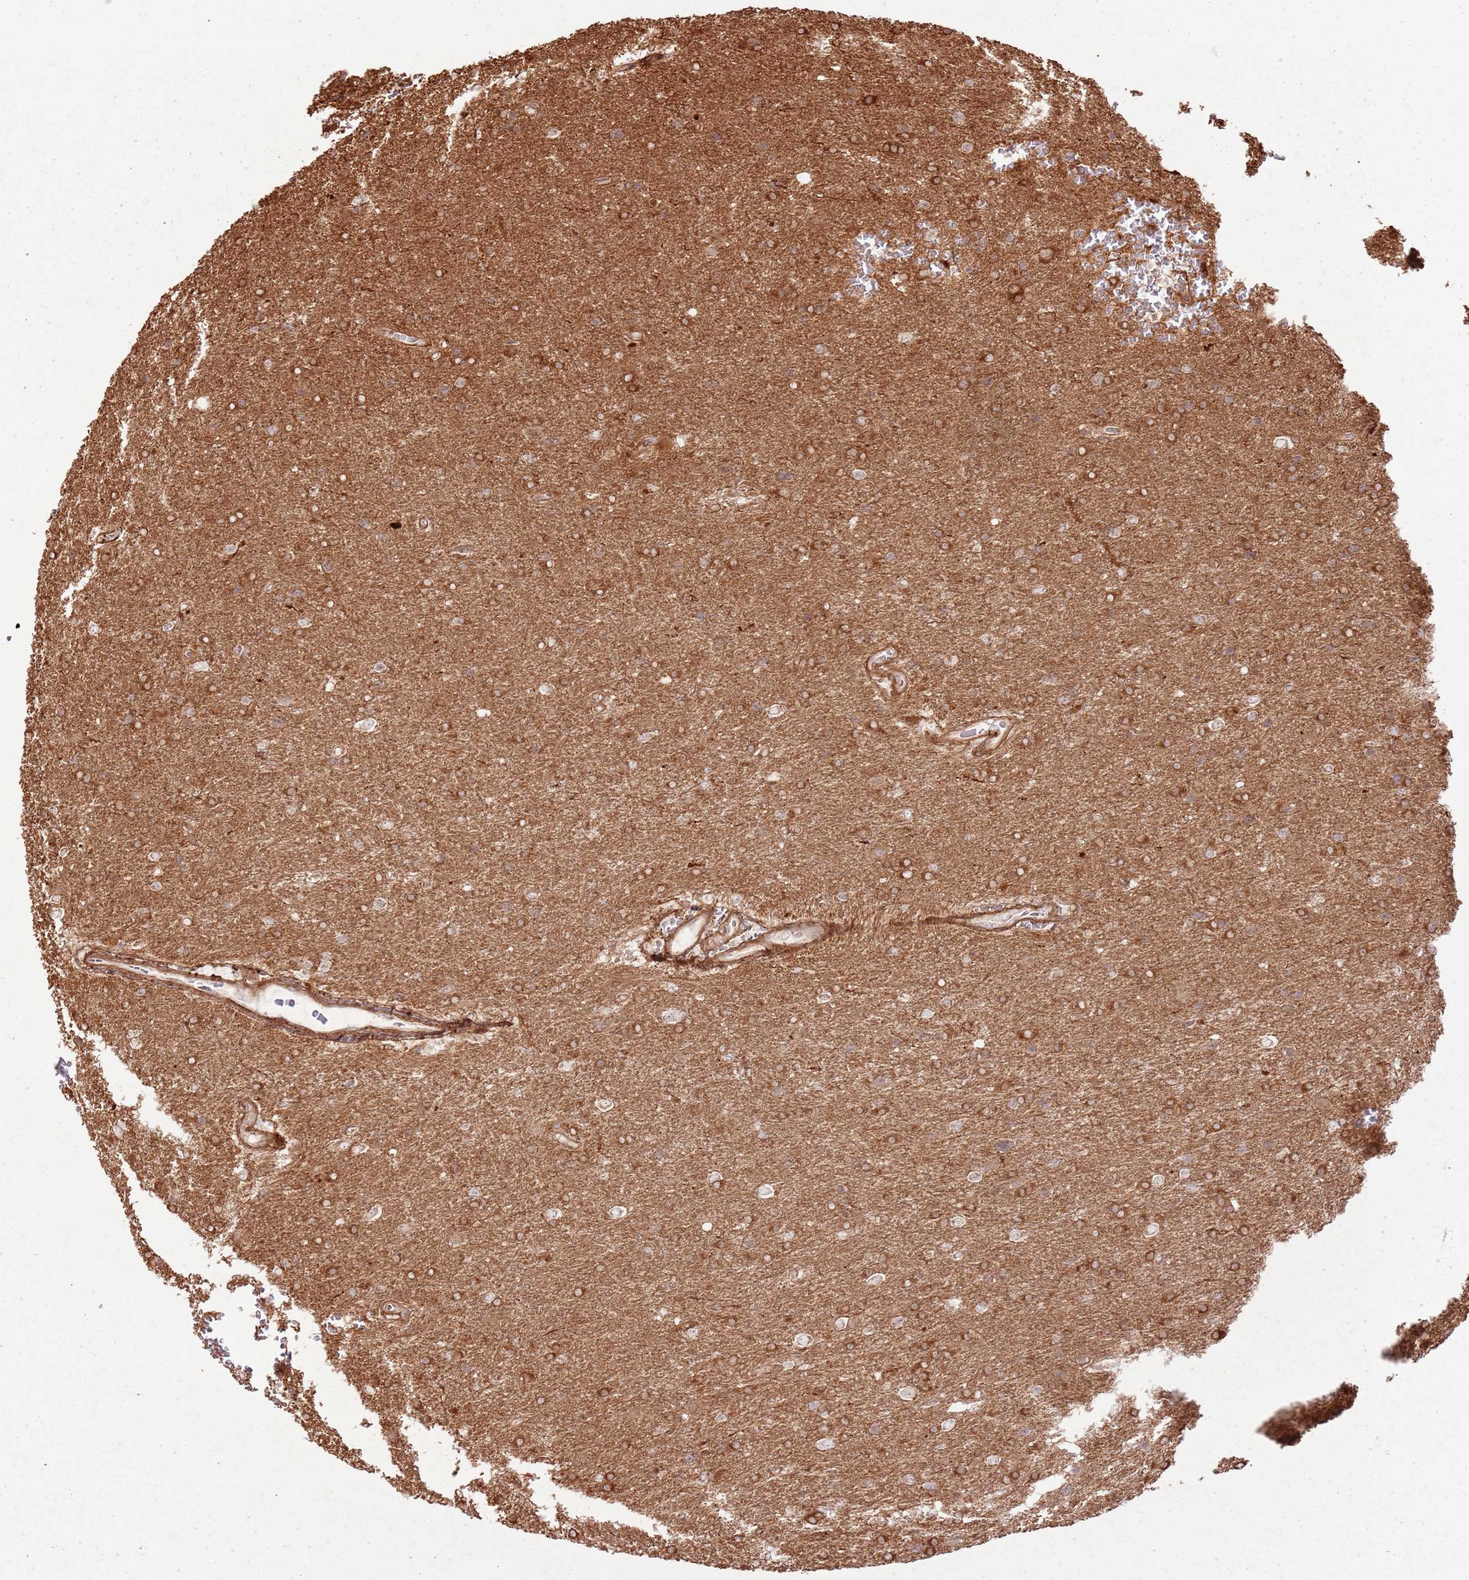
{"staining": {"intensity": "strong", "quantity": ">75%", "location": "cytoplasmic/membranous"}, "tissue": "glioma", "cell_type": "Tumor cells", "image_type": "cancer", "snomed": [{"axis": "morphology", "description": "Glioma, malignant, Low grade"}, {"axis": "topography", "description": "Brain"}], "caption": "This is an image of IHC staining of glioma, which shows strong positivity in the cytoplasmic/membranous of tumor cells.", "gene": "ZNF623", "patient": {"sex": "female", "age": 32}}